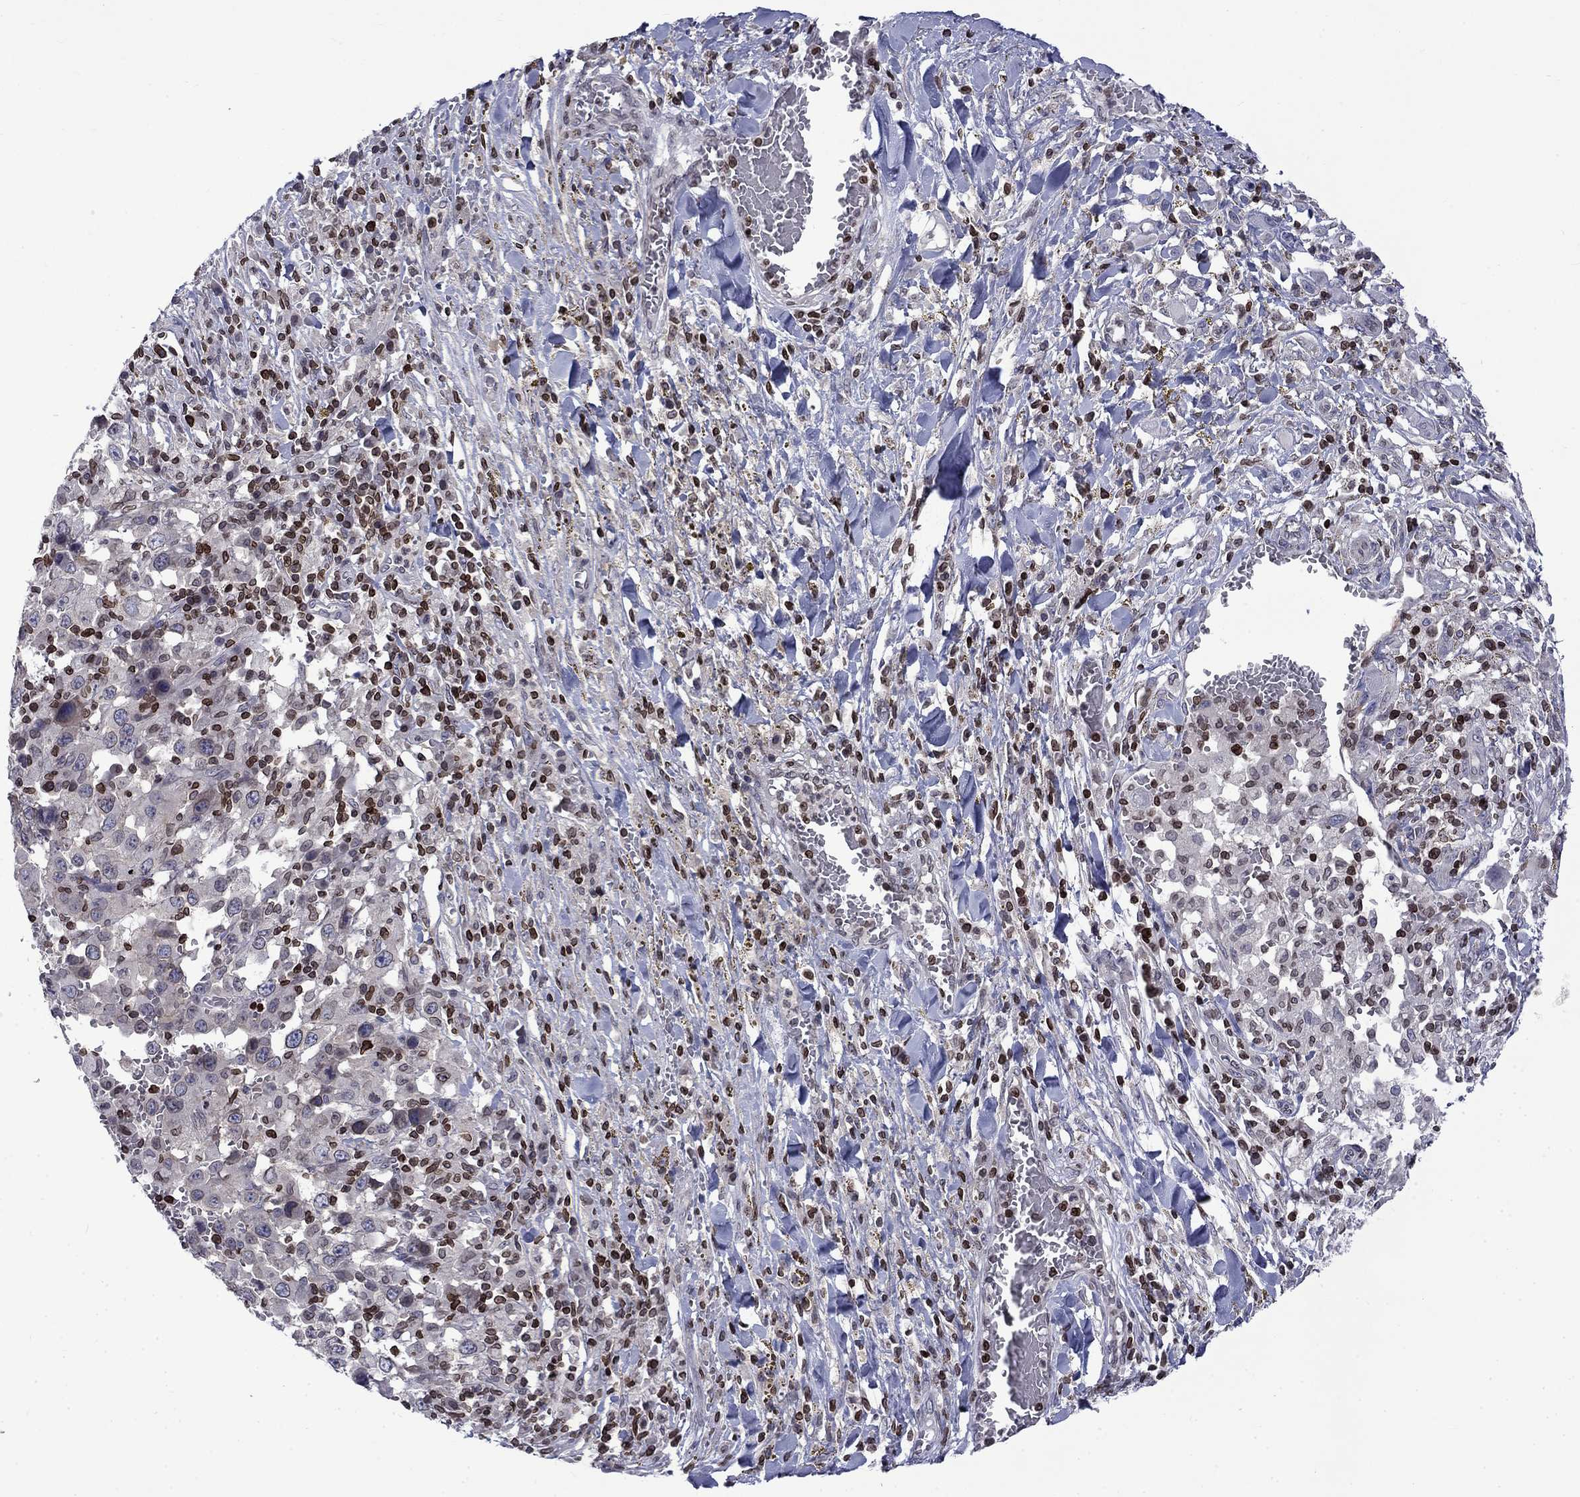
{"staining": {"intensity": "negative", "quantity": "none", "location": "none"}, "tissue": "melanoma", "cell_type": "Tumor cells", "image_type": "cancer", "snomed": [{"axis": "morphology", "description": "Malignant melanoma, NOS"}, {"axis": "topography", "description": "Skin"}], "caption": "Tumor cells are negative for protein expression in human malignant melanoma.", "gene": "SLA", "patient": {"sex": "female", "age": 91}}